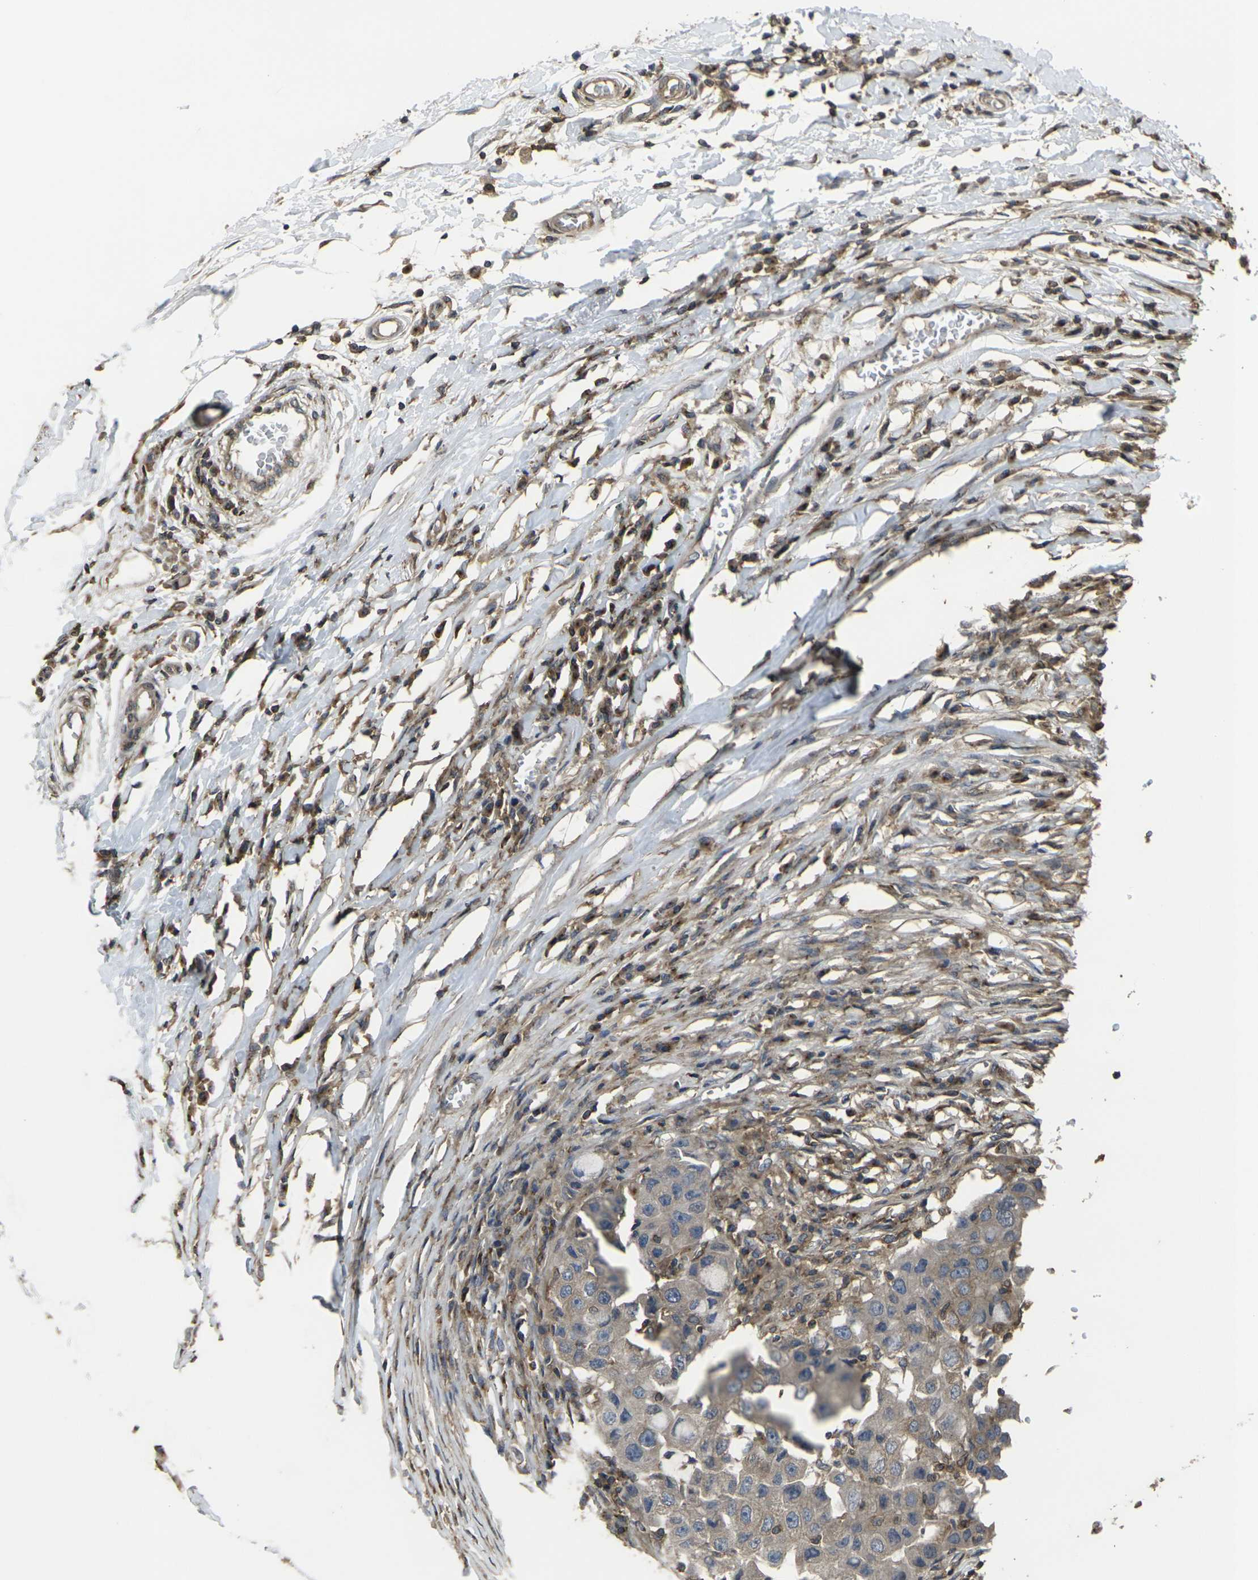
{"staining": {"intensity": "moderate", "quantity": ">75%", "location": "cytoplasmic/membranous"}, "tissue": "breast cancer", "cell_type": "Tumor cells", "image_type": "cancer", "snomed": [{"axis": "morphology", "description": "Duct carcinoma"}, {"axis": "topography", "description": "Breast"}], "caption": "This is a histology image of immunohistochemistry staining of breast intraductal carcinoma, which shows moderate staining in the cytoplasmic/membranous of tumor cells.", "gene": "PRKACB", "patient": {"sex": "female", "age": 27}}